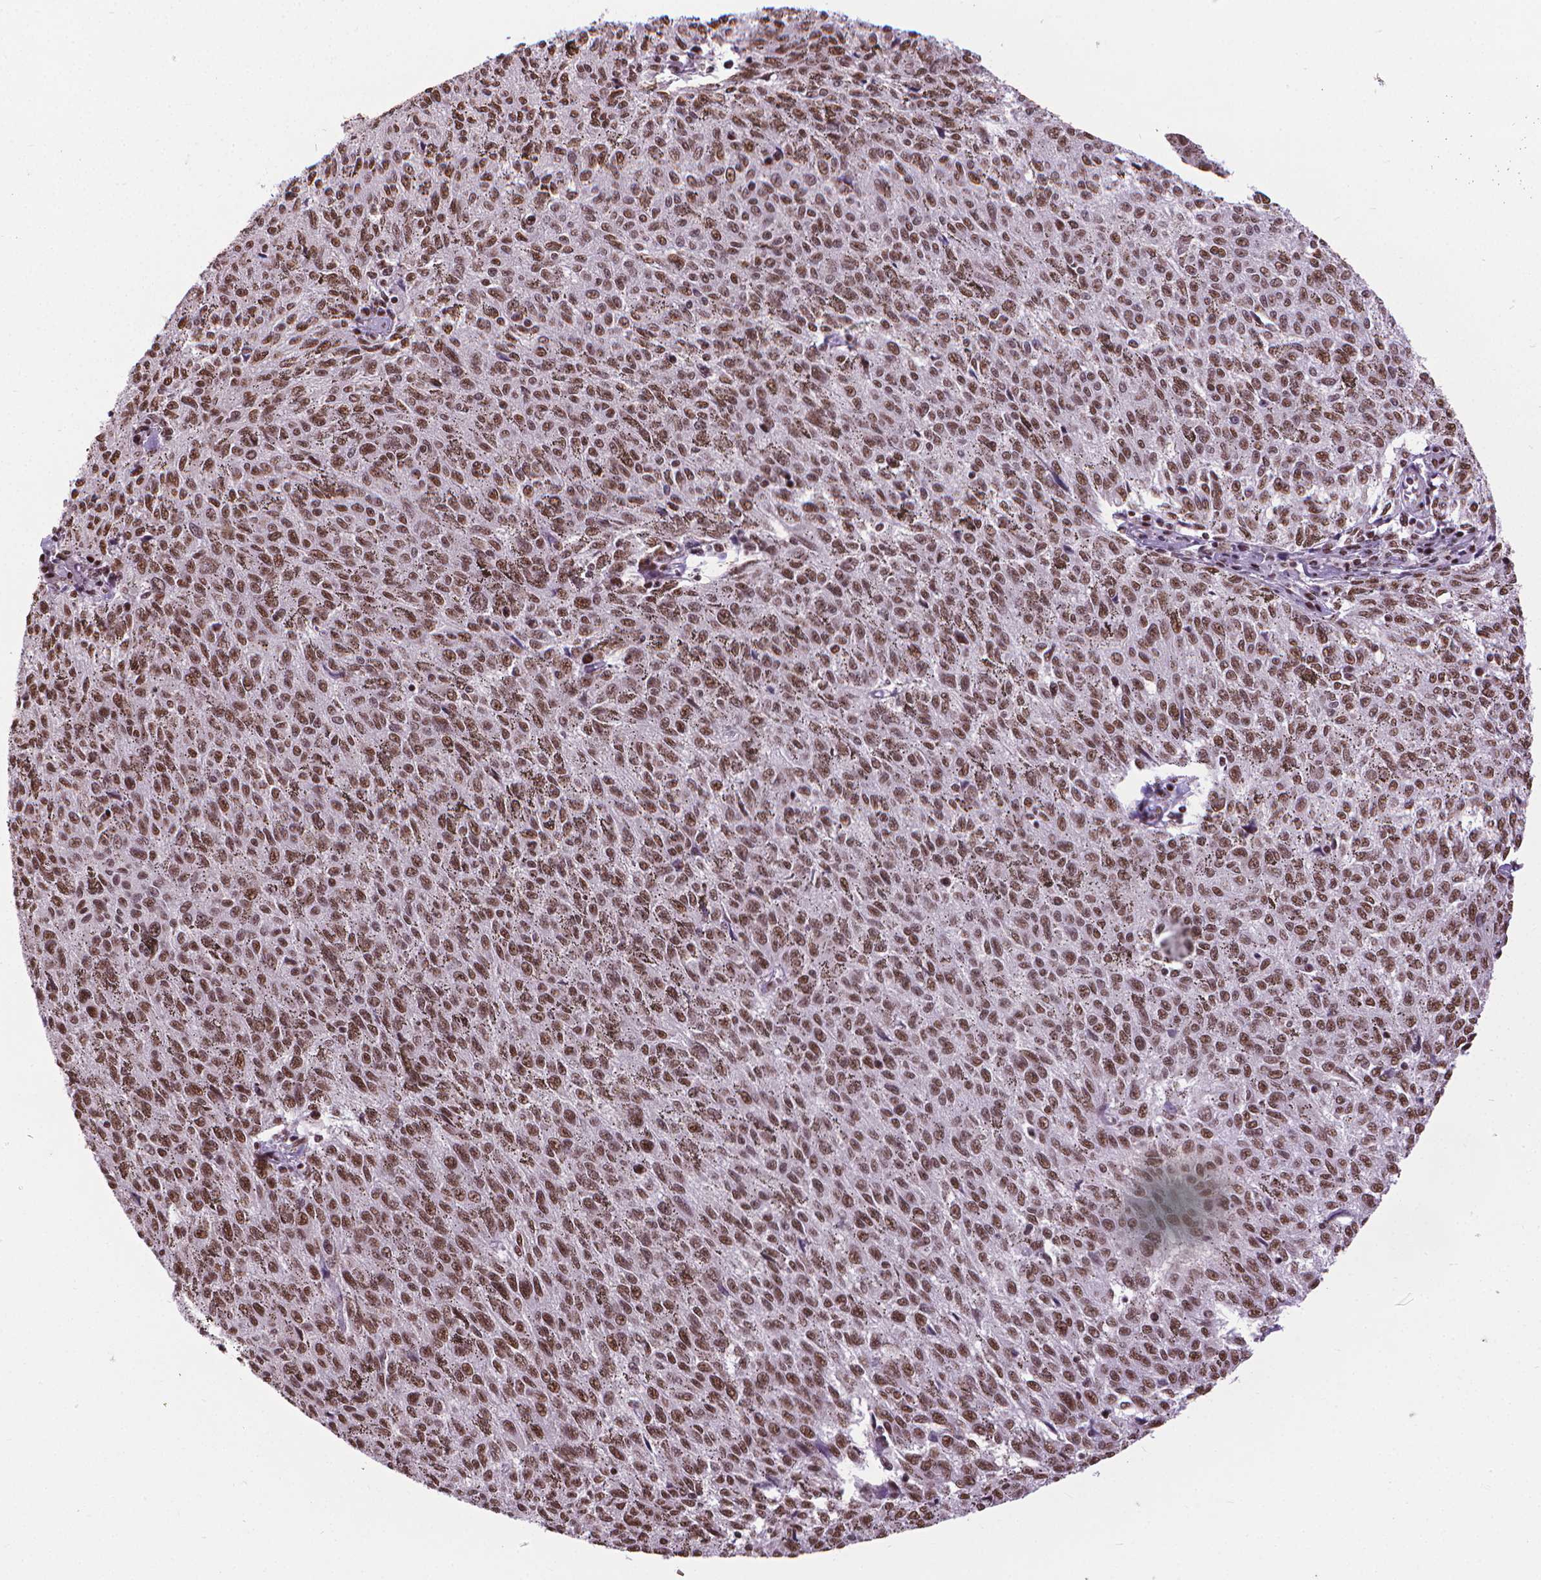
{"staining": {"intensity": "moderate", "quantity": "25%-75%", "location": "nuclear"}, "tissue": "melanoma", "cell_type": "Tumor cells", "image_type": "cancer", "snomed": [{"axis": "morphology", "description": "Malignant melanoma, NOS"}, {"axis": "topography", "description": "Skin"}], "caption": "Malignant melanoma was stained to show a protein in brown. There is medium levels of moderate nuclear expression in approximately 25%-75% of tumor cells.", "gene": "AKAP8", "patient": {"sex": "female", "age": 72}}